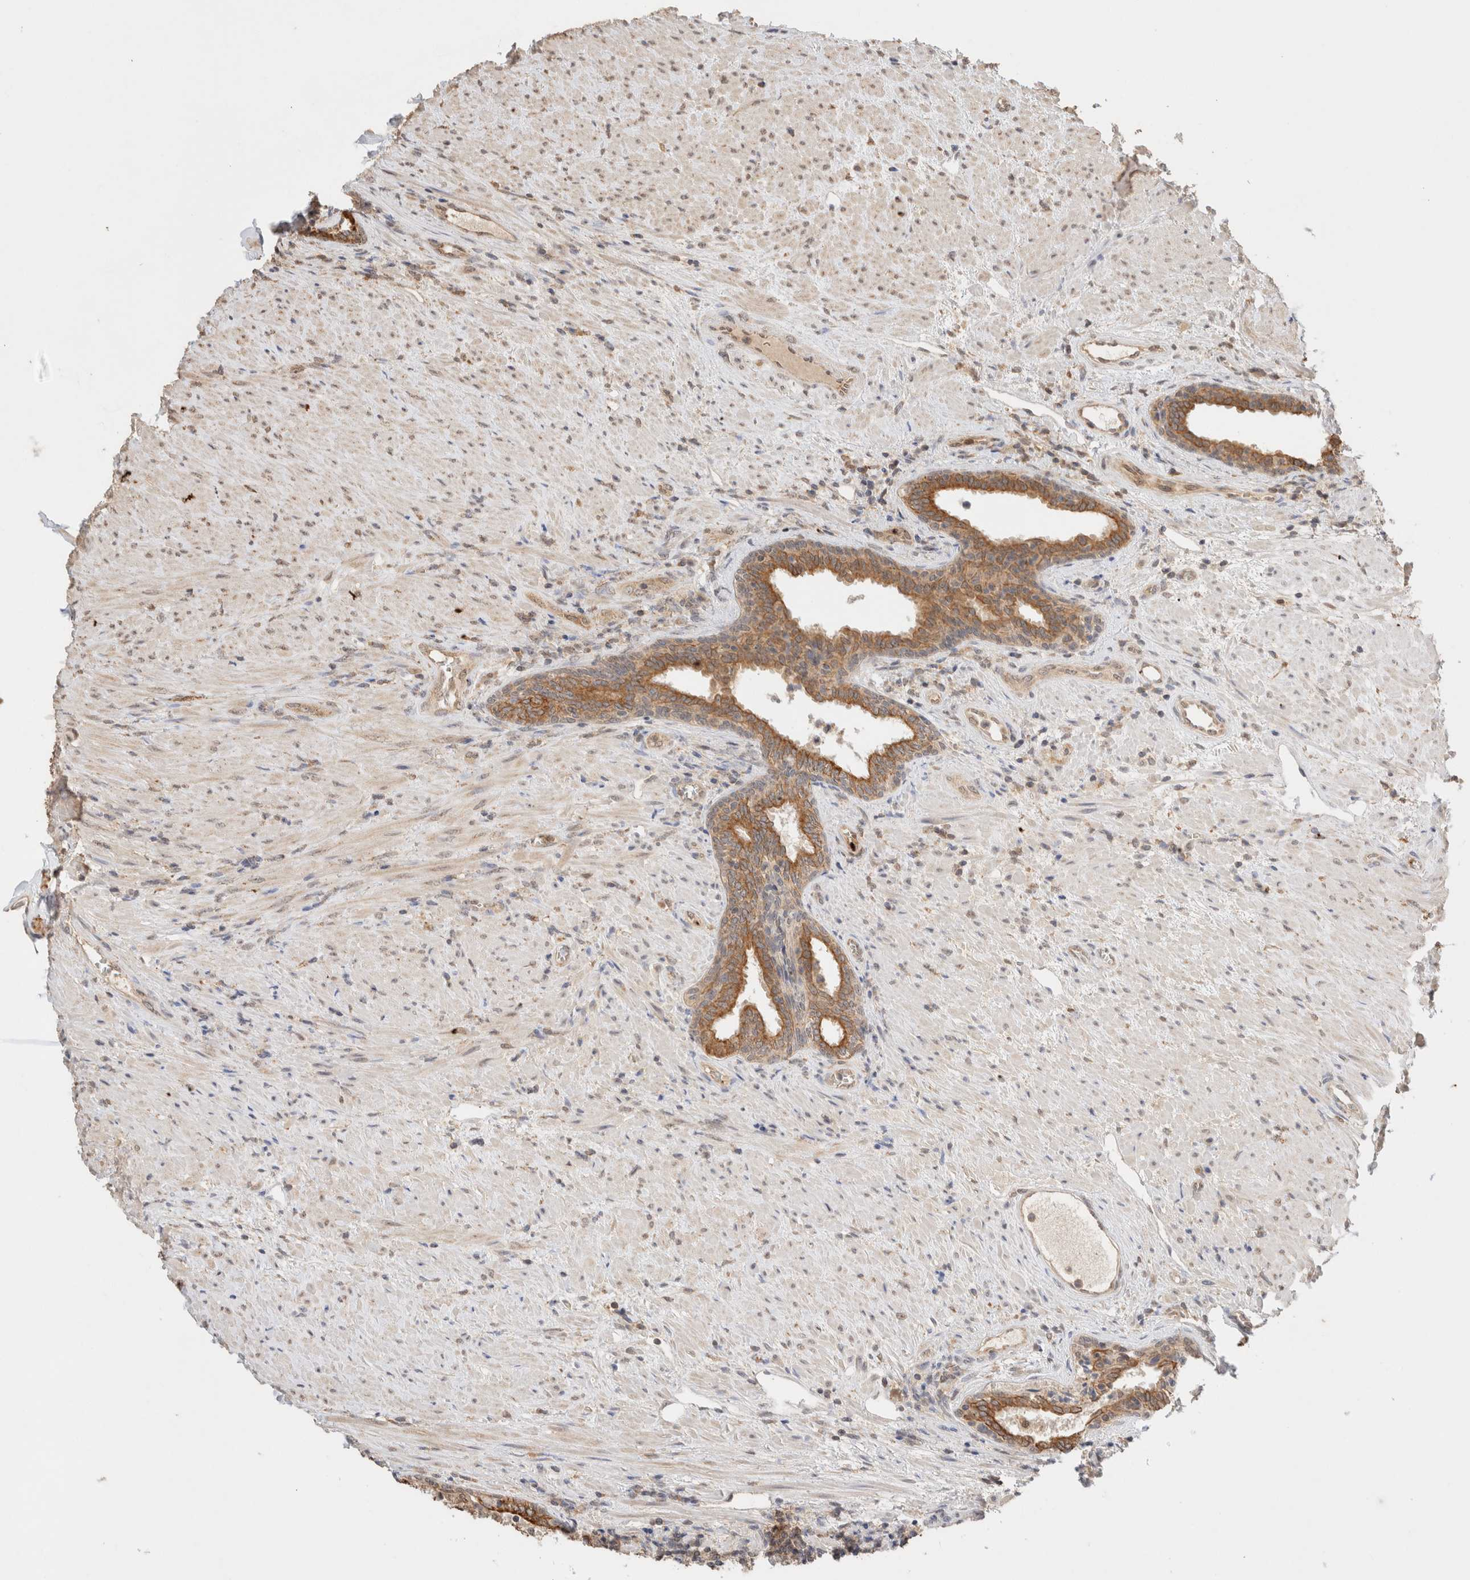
{"staining": {"intensity": "moderate", "quantity": ">75%", "location": "cytoplasmic/membranous"}, "tissue": "prostate", "cell_type": "Glandular cells", "image_type": "normal", "snomed": [{"axis": "morphology", "description": "Normal tissue, NOS"}, {"axis": "topography", "description": "Prostate"}], "caption": "Human prostate stained with a brown dye reveals moderate cytoplasmic/membranous positive staining in approximately >75% of glandular cells.", "gene": "CA13", "patient": {"sex": "male", "age": 76}}